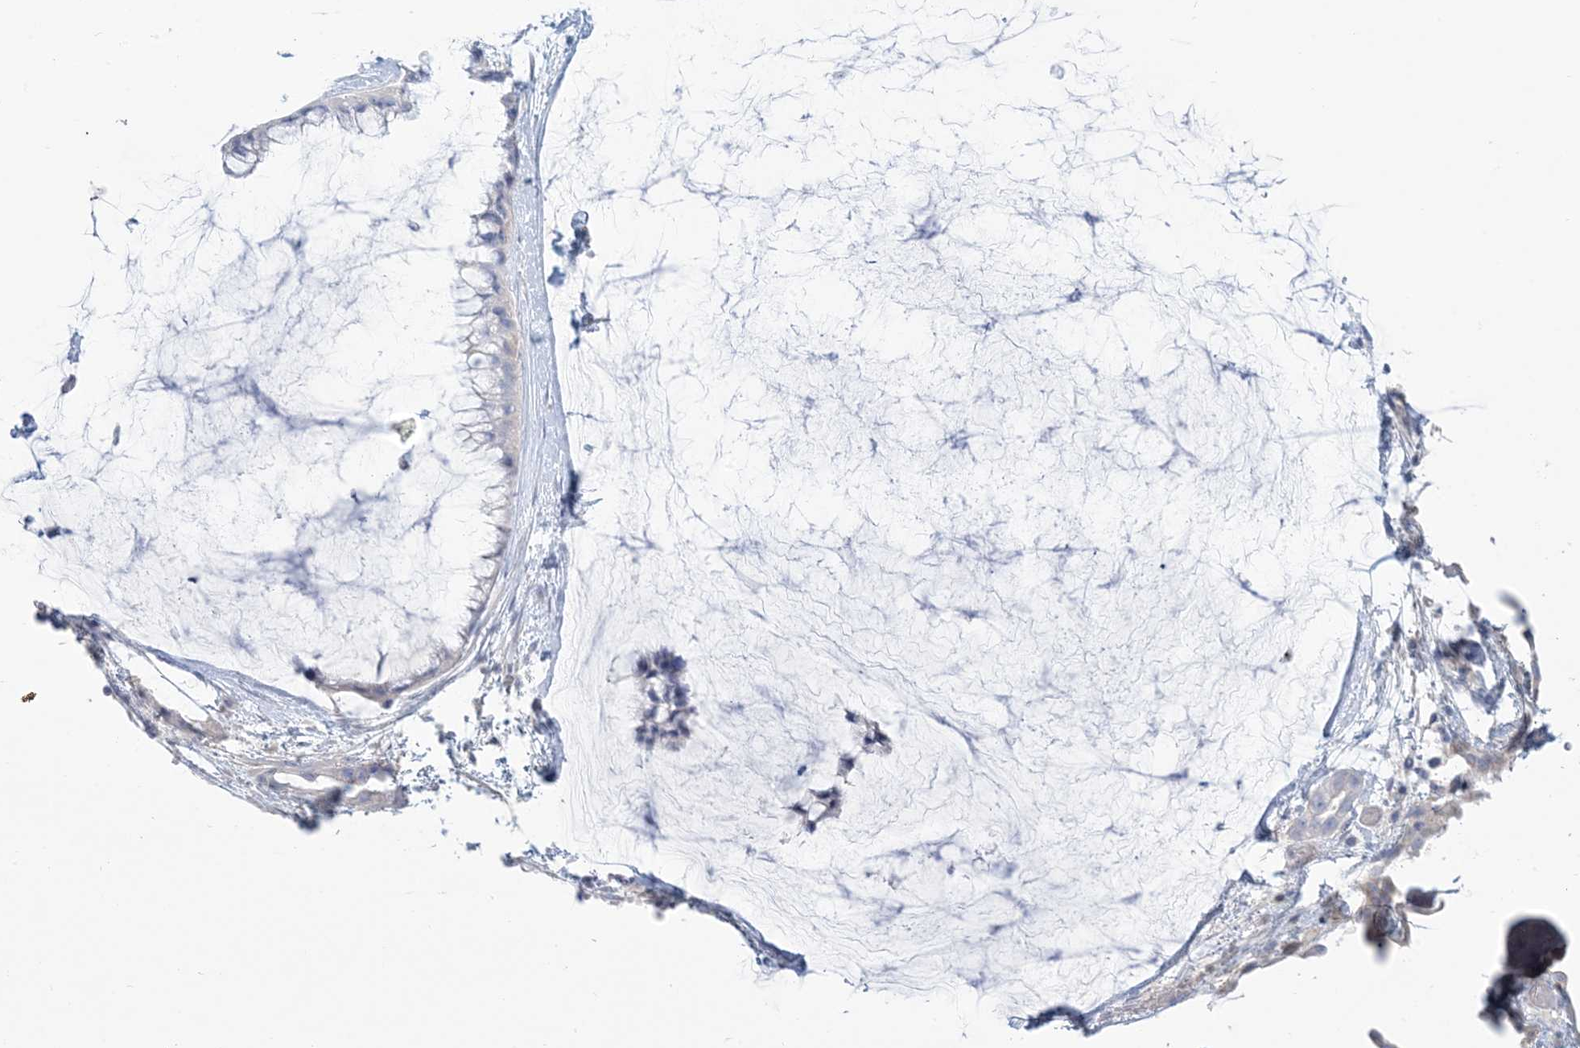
{"staining": {"intensity": "negative", "quantity": "none", "location": "none"}, "tissue": "ovarian cancer", "cell_type": "Tumor cells", "image_type": "cancer", "snomed": [{"axis": "morphology", "description": "Cystadenocarcinoma, mucinous, NOS"}, {"axis": "topography", "description": "Ovary"}], "caption": "Tumor cells show no significant positivity in ovarian cancer (mucinous cystadenocarcinoma).", "gene": "MTHFD2L", "patient": {"sex": "female", "age": 39}}